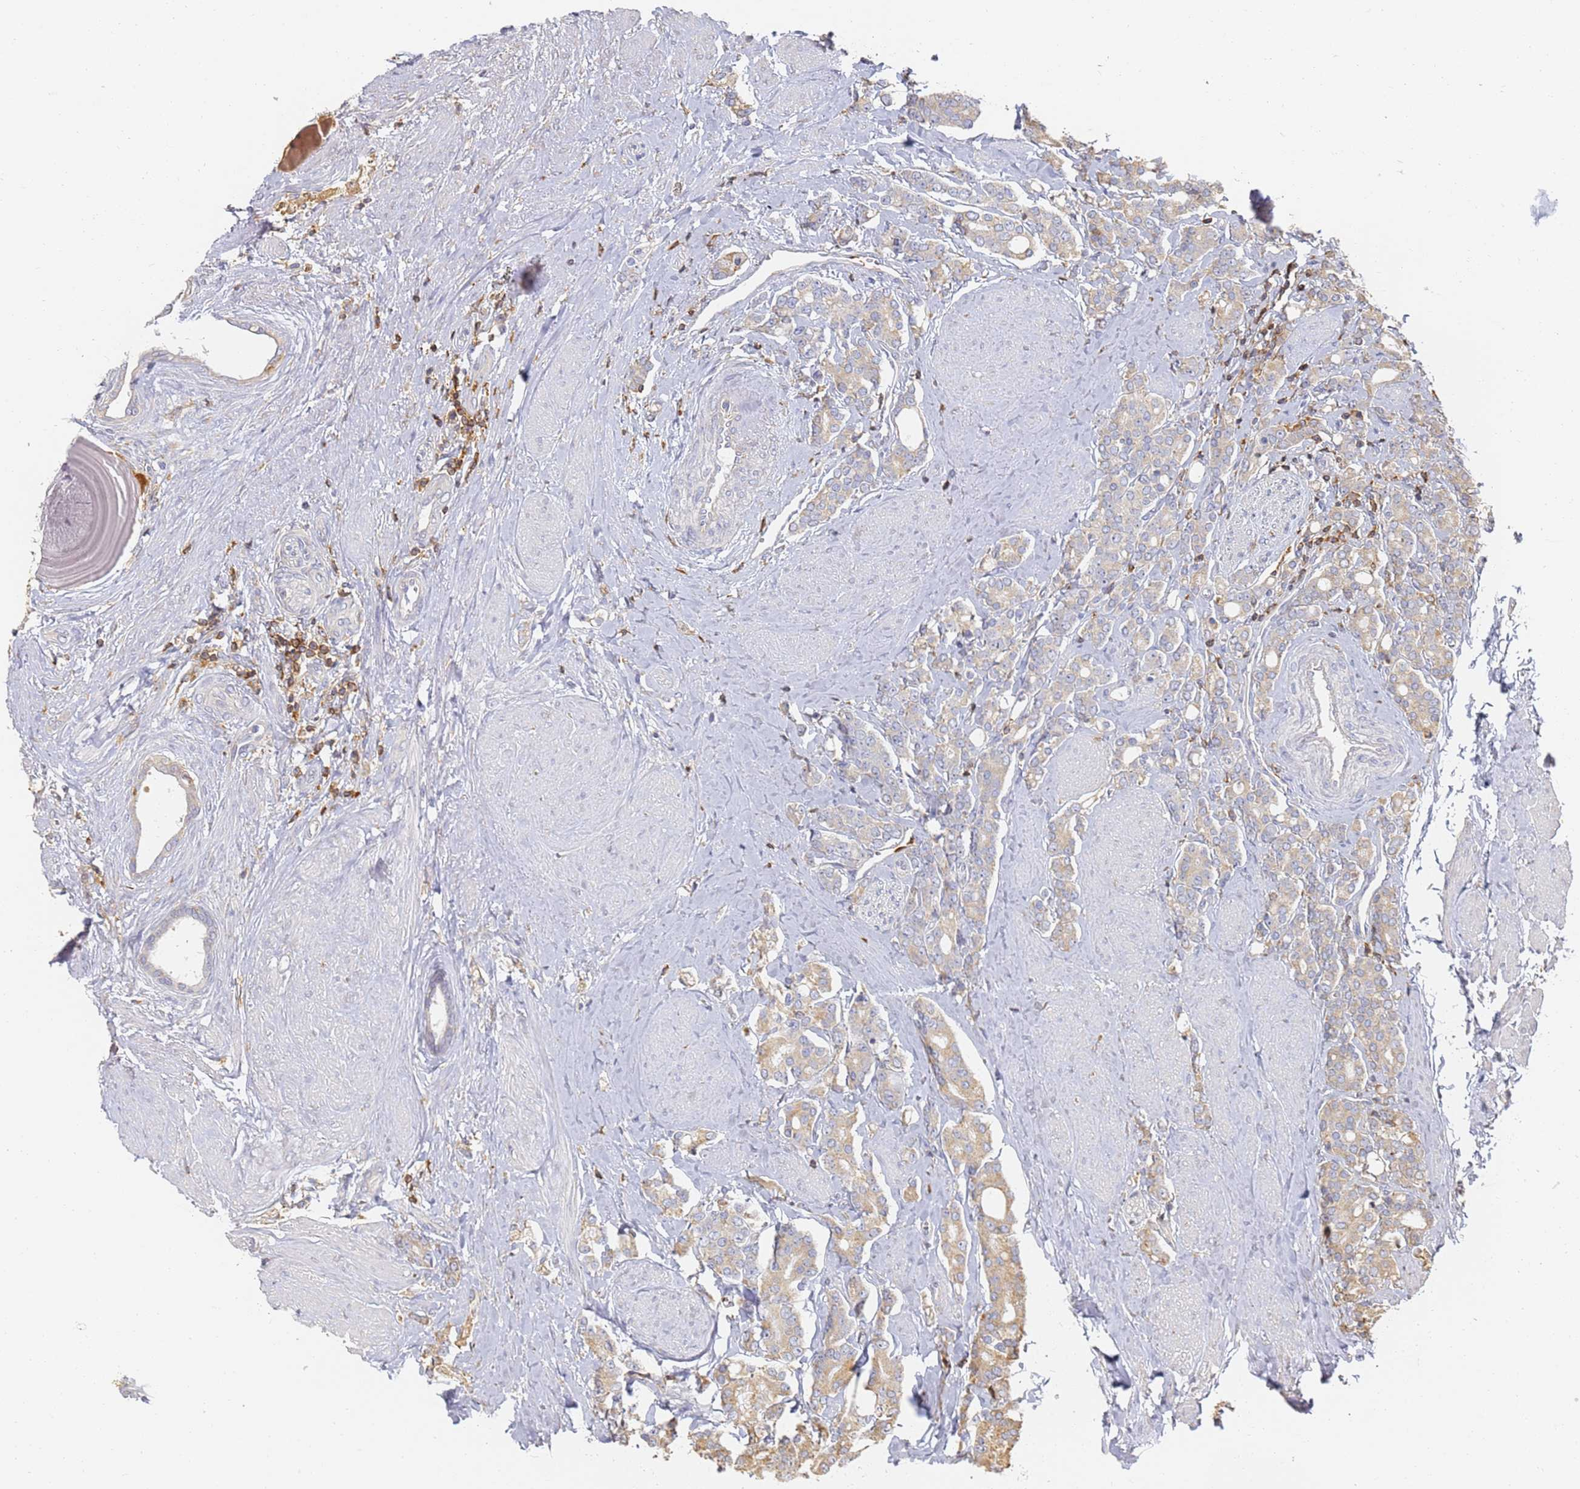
{"staining": {"intensity": "weak", "quantity": "25%-75%", "location": "cytoplasmic/membranous"}, "tissue": "prostate cancer", "cell_type": "Tumor cells", "image_type": "cancer", "snomed": [{"axis": "morphology", "description": "Adenocarcinoma, High grade"}, {"axis": "topography", "description": "Prostate"}], "caption": "DAB immunohistochemical staining of human prostate cancer (high-grade adenocarcinoma) demonstrates weak cytoplasmic/membranous protein positivity in about 25%-75% of tumor cells.", "gene": "BIN2", "patient": {"sex": "male", "age": 62}}